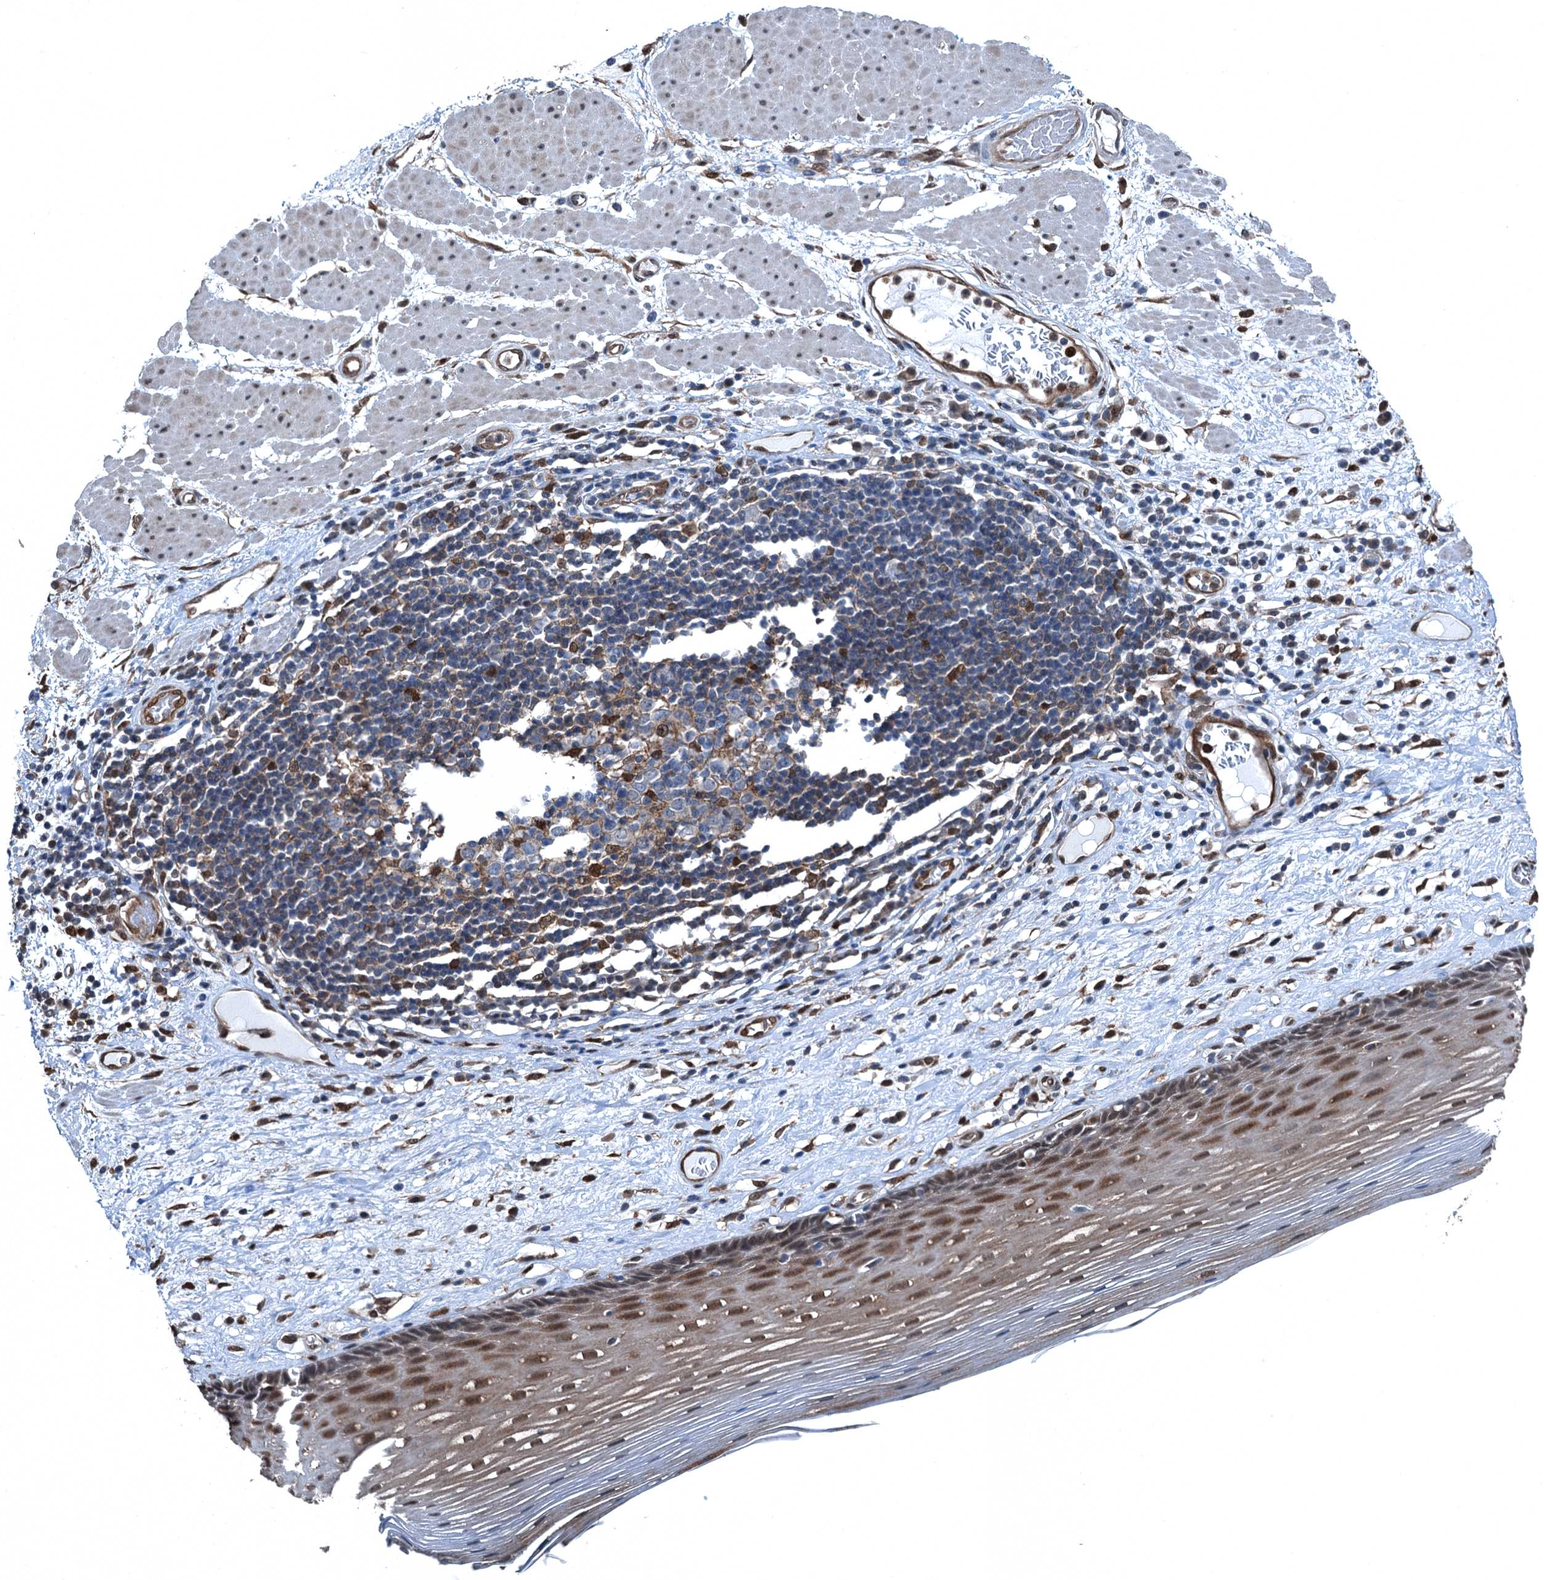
{"staining": {"intensity": "moderate", "quantity": ">75%", "location": "cytoplasmic/membranous,nuclear"}, "tissue": "esophagus", "cell_type": "Squamous epithelial cells", "image_type": "normal", "snomed": [{"axis": "morphology", "description": "Normal tissue, NOS"}, {"axis": "topography", "description": "Esophagus"}], "caption": "DAB (3,3'-diaminobenzidine) immunohistochemical staining of normal esophagus shows moderate cytoplasmic/membranous,nuclear protein staining in about >75% of squamous epithelial cells. Ihc stains the protein of interest in brown and the nuclei are stained blue.", "gene": "RNH1", "patient": {"sex": "male", "age": 62}}